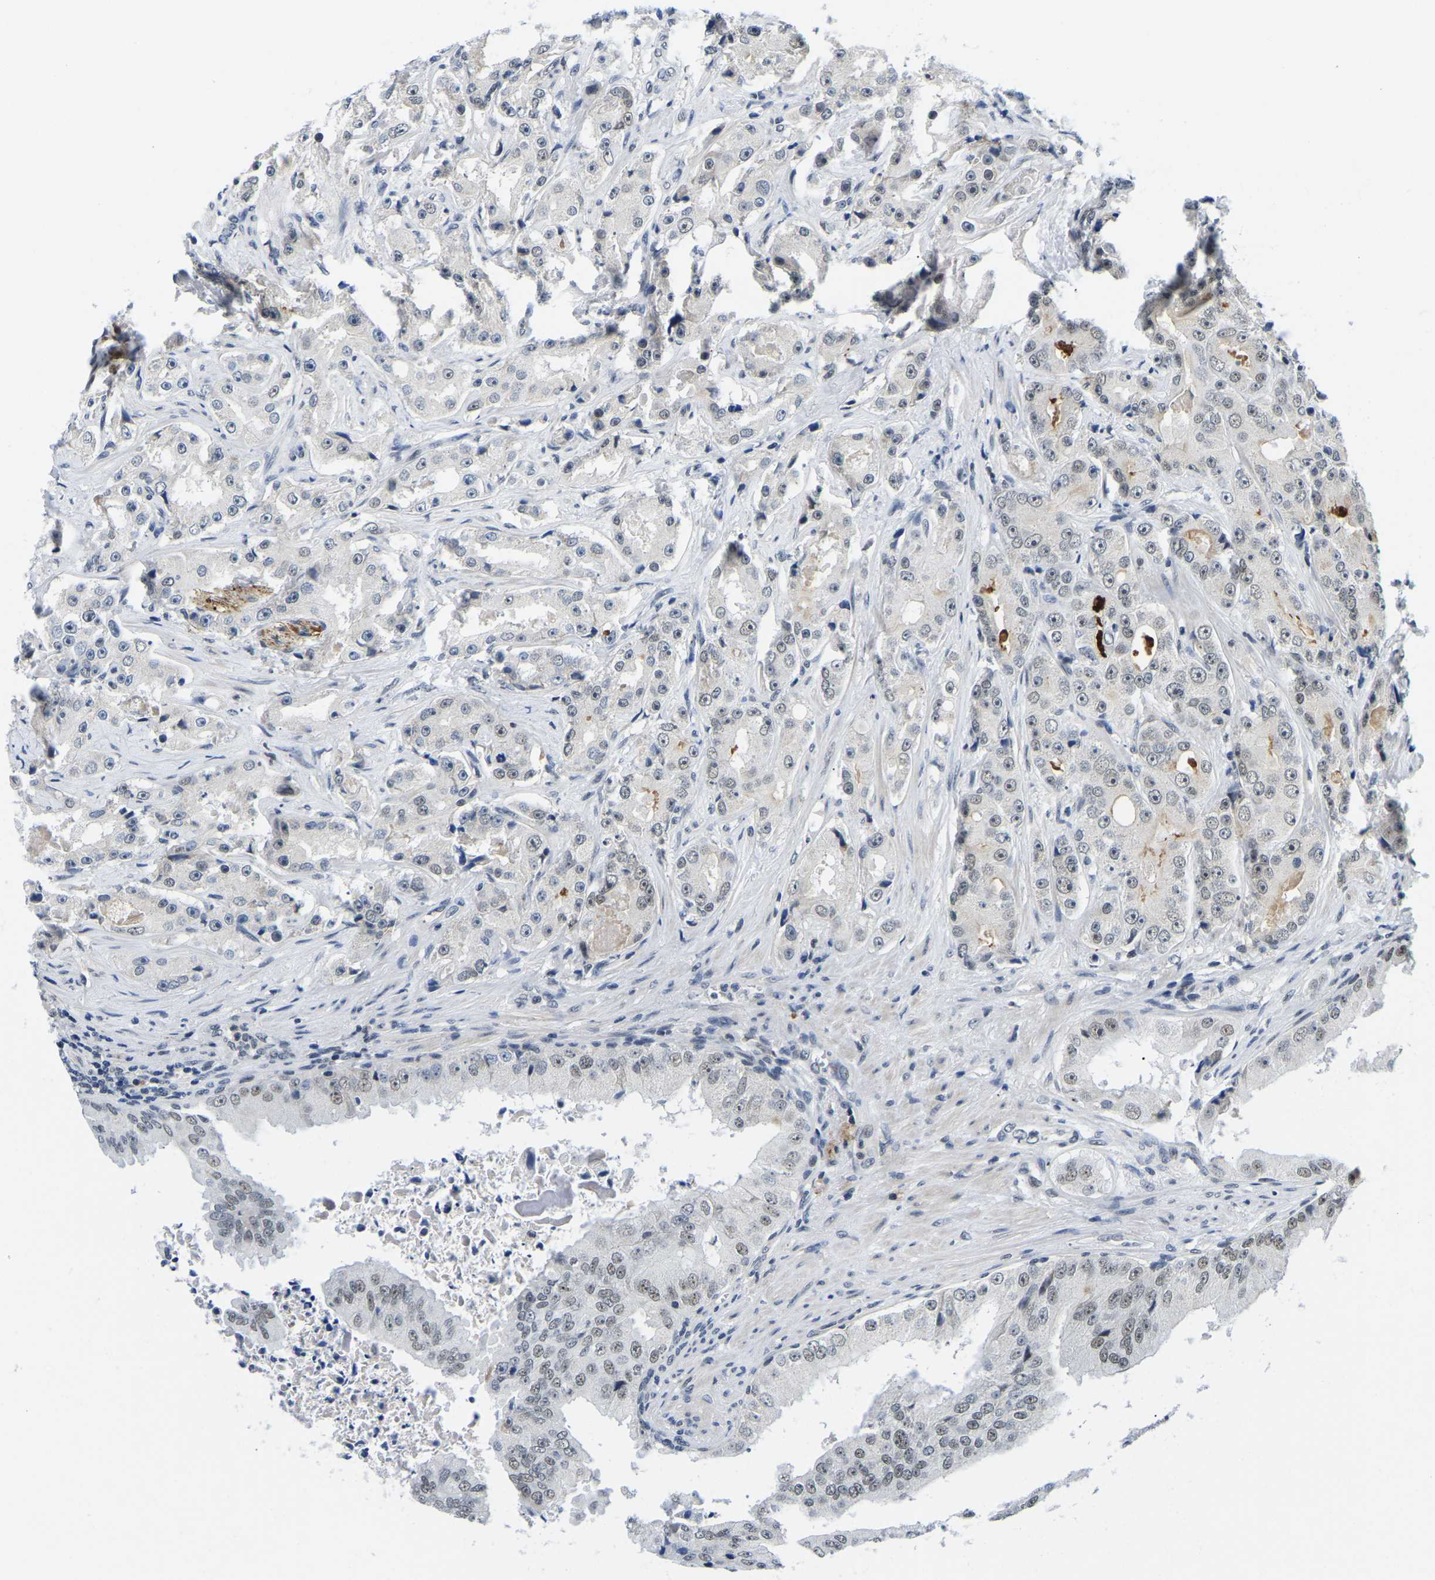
{"staining": {"intensity": "weak", "quantity": "<25%", "location": "nuclear"}, "tissue": "prostate cancer", "cell_type": "Tumor cells", "image_type": "cancer", "snomed": [{"axis": "morphology", "description": "Adenocarcinoma, High grade"}, {"axis": "topography", "description": "Prostate"}], "caption": "An image of prostate cancer stained for a protein displays no brown staining in tumor cells. (DAB immunohistochemistry (IHC) visualized using brightfield microscopy, high magnification).", "gene": "POLDIP3", "patient": {"sex": "male", "age": 73}}